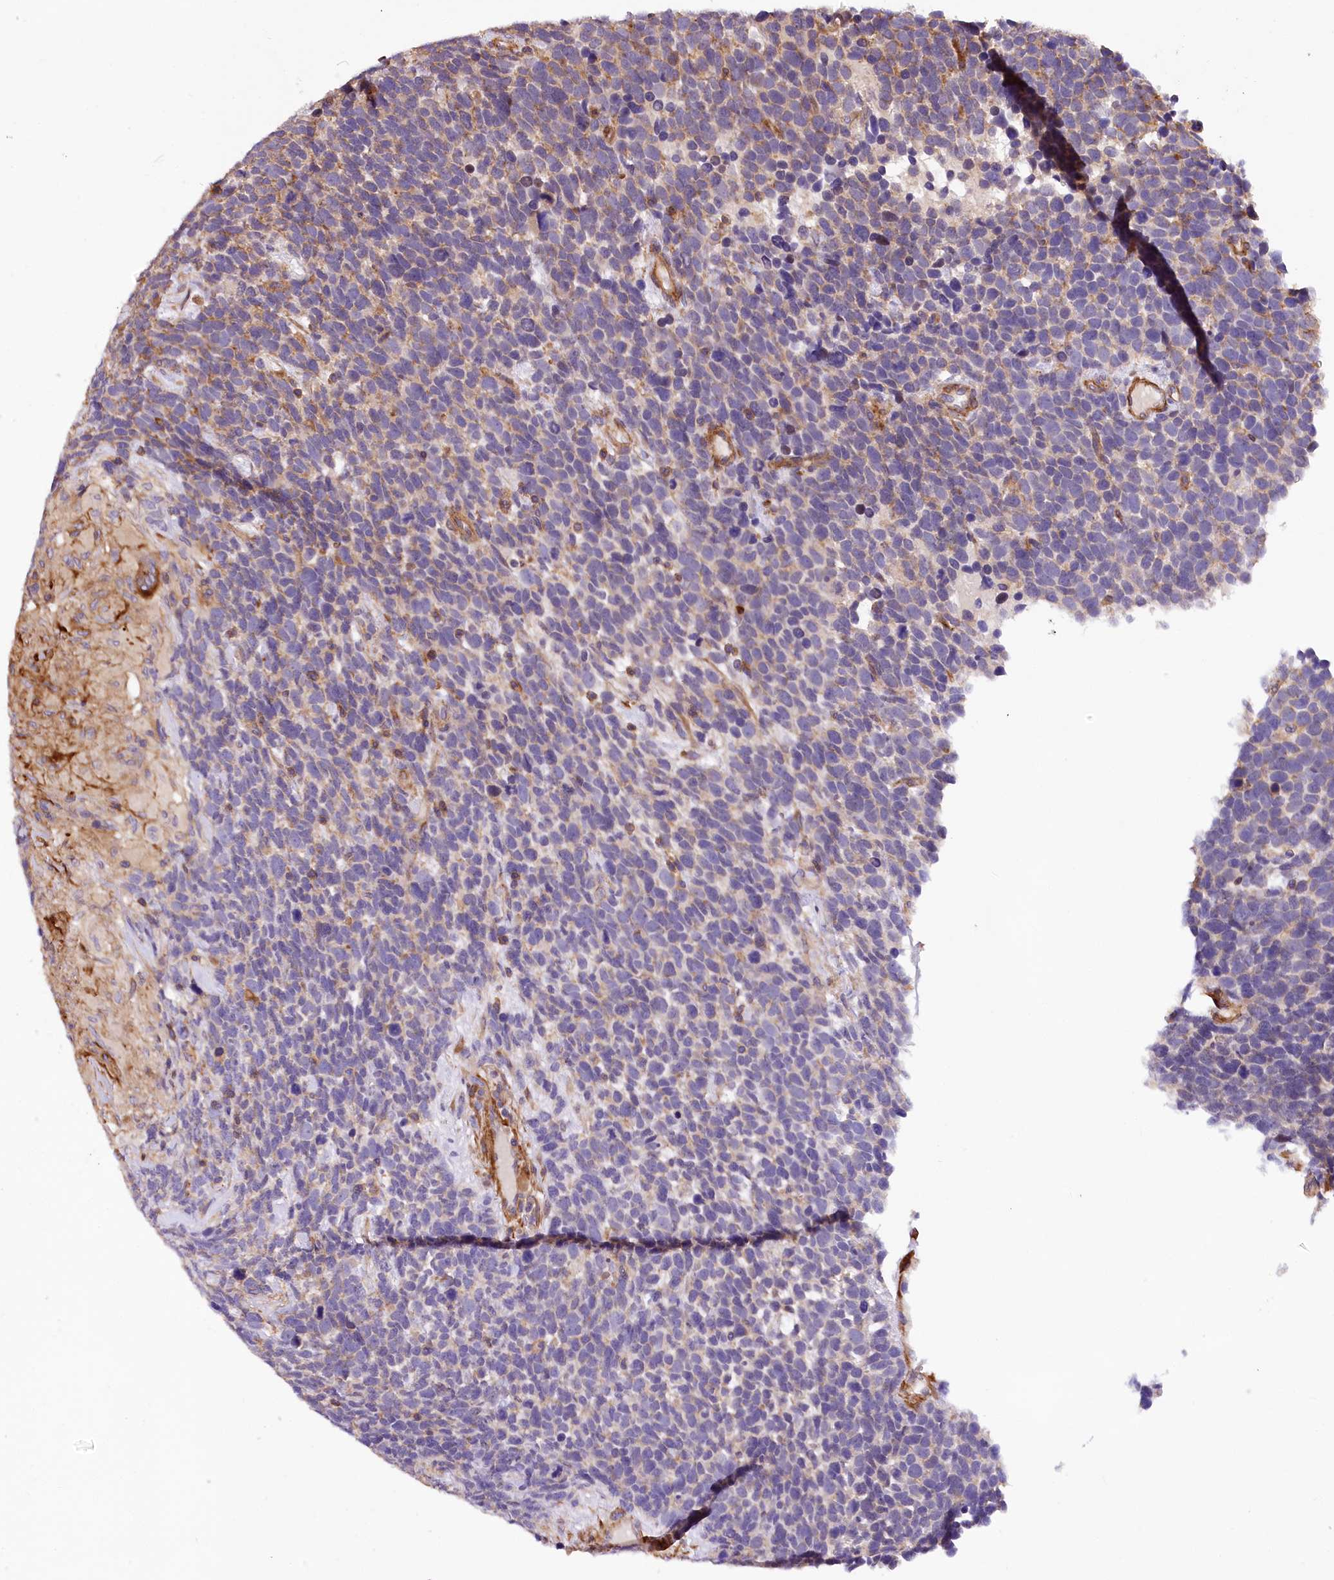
{"staining": {"intensity": "weak", "quantity": "<25%", "location": "cytoplasmic/membranous"}, "tissue": "urothelial cancer", "cell_type": "Tumor cells", "image_type": "cancer", "snomed": [{"axis": "morphology", "description": "Urothelial carcinoma, High grade"}, {"axis": "topography", "description": "Urinary bladder"}], "caption": "Immunohistochemical staining of high-grade urothelial carcinoma exhibits no significant expression in tumor cells.", "gene": "DPP3", "patient": {"sex": "female", "age": 82}}